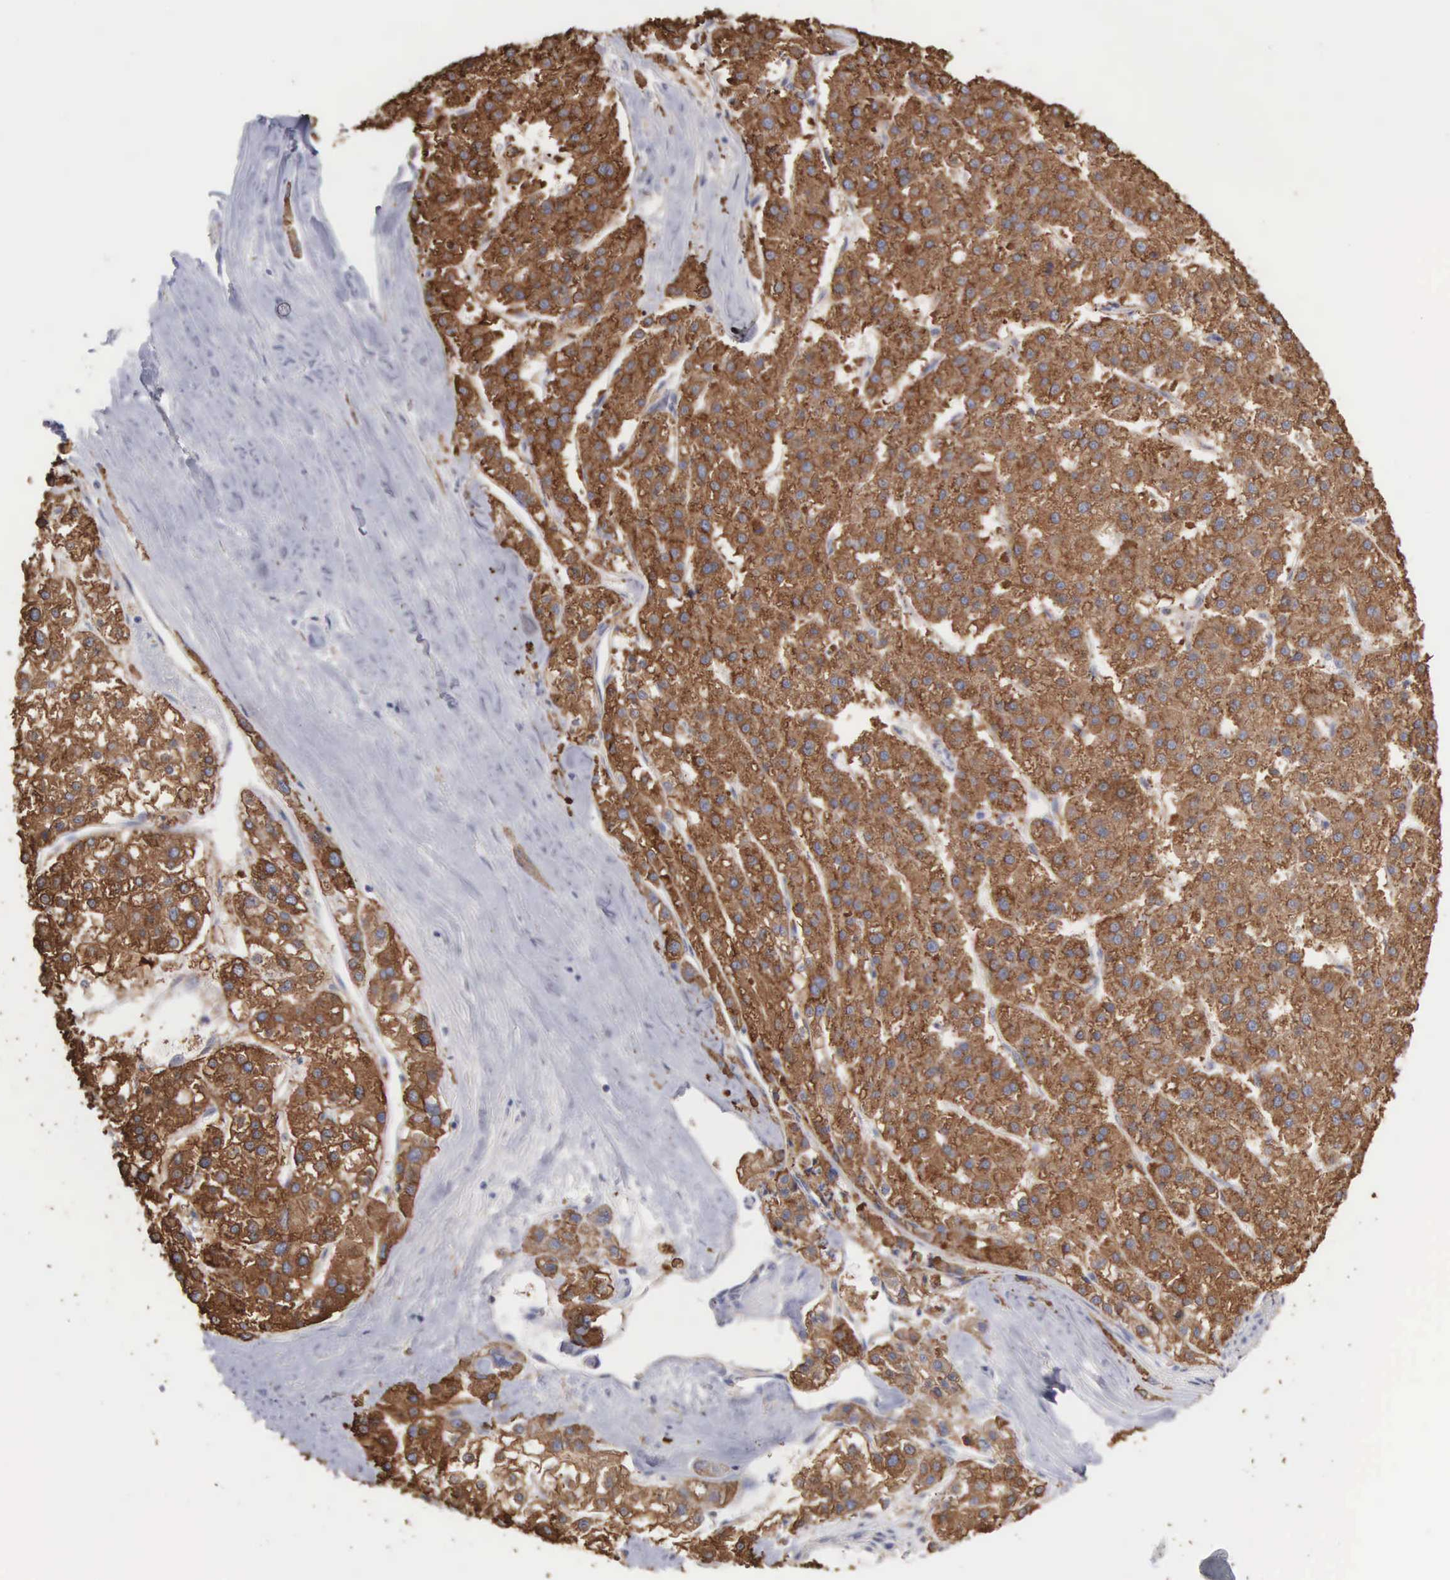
{"staining": {"intensity": "strong", "quantity": ">75%", "location": "cytoplasmic/membranous"}, "tissue": "liver cancer", "cell_type": "Tumor cells", "image_type": "cancer", "snomed": [{"axis": "morphology", "description": "Carcinoma, Hepatocellular, NOS"}, {"axis": "topography", "description": "Liver"}], "caption": "Hepatocellular carcinoma (liver) was stained to show a protein in brown. There is high levels of strong cytoplasmic/membranous expression in about >75% of tumor cells. (DAB (3,3'-diaminobenzidine) IHC, brown staining for protein, blue staining for nuclei).", "gene": "LIN52", "patient": {"sex": "female", "age": 85}}